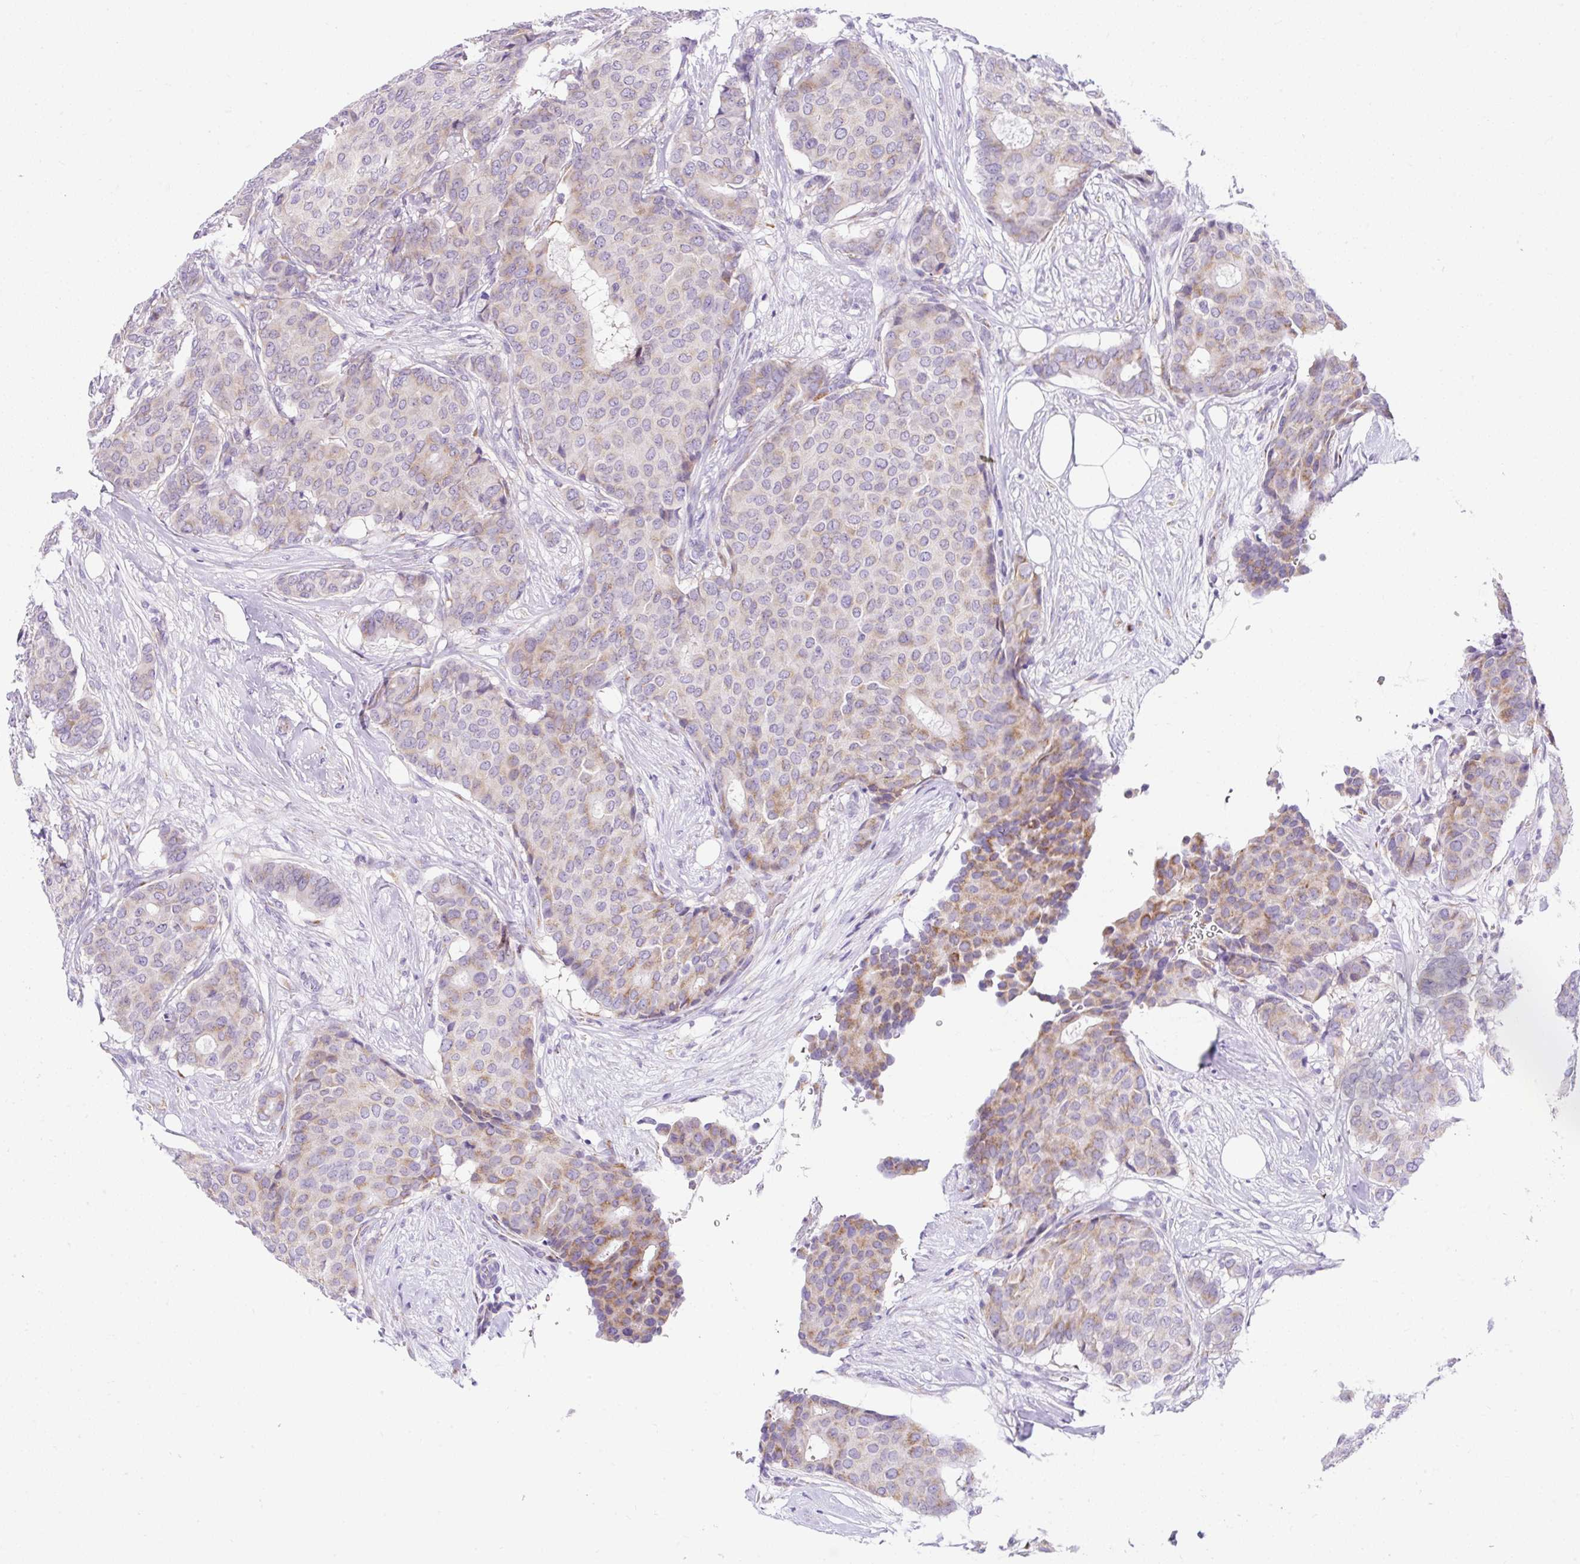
{"staining": {"intensity": "moderate", "quantity": "<25%", "location": "cytoplasmic/membranous"}, "tissue": "breast cancer", "cell_type": "Tumor cells", "image_type": "cancer", "snomed": [{"axis": "morphology", "description": "Duct carcinoma"}, {"axis": "topography", "description": "Breast"}], "caption": "Protein staining of breast cancer (infiltrating ductal carcinoma) tissue exhibits moderate cytoplasmic/membranous positivity in about <25% of tumor cells.", "gene": "GOLGA8A", "patient": {"sex": "female", "age": 75}}